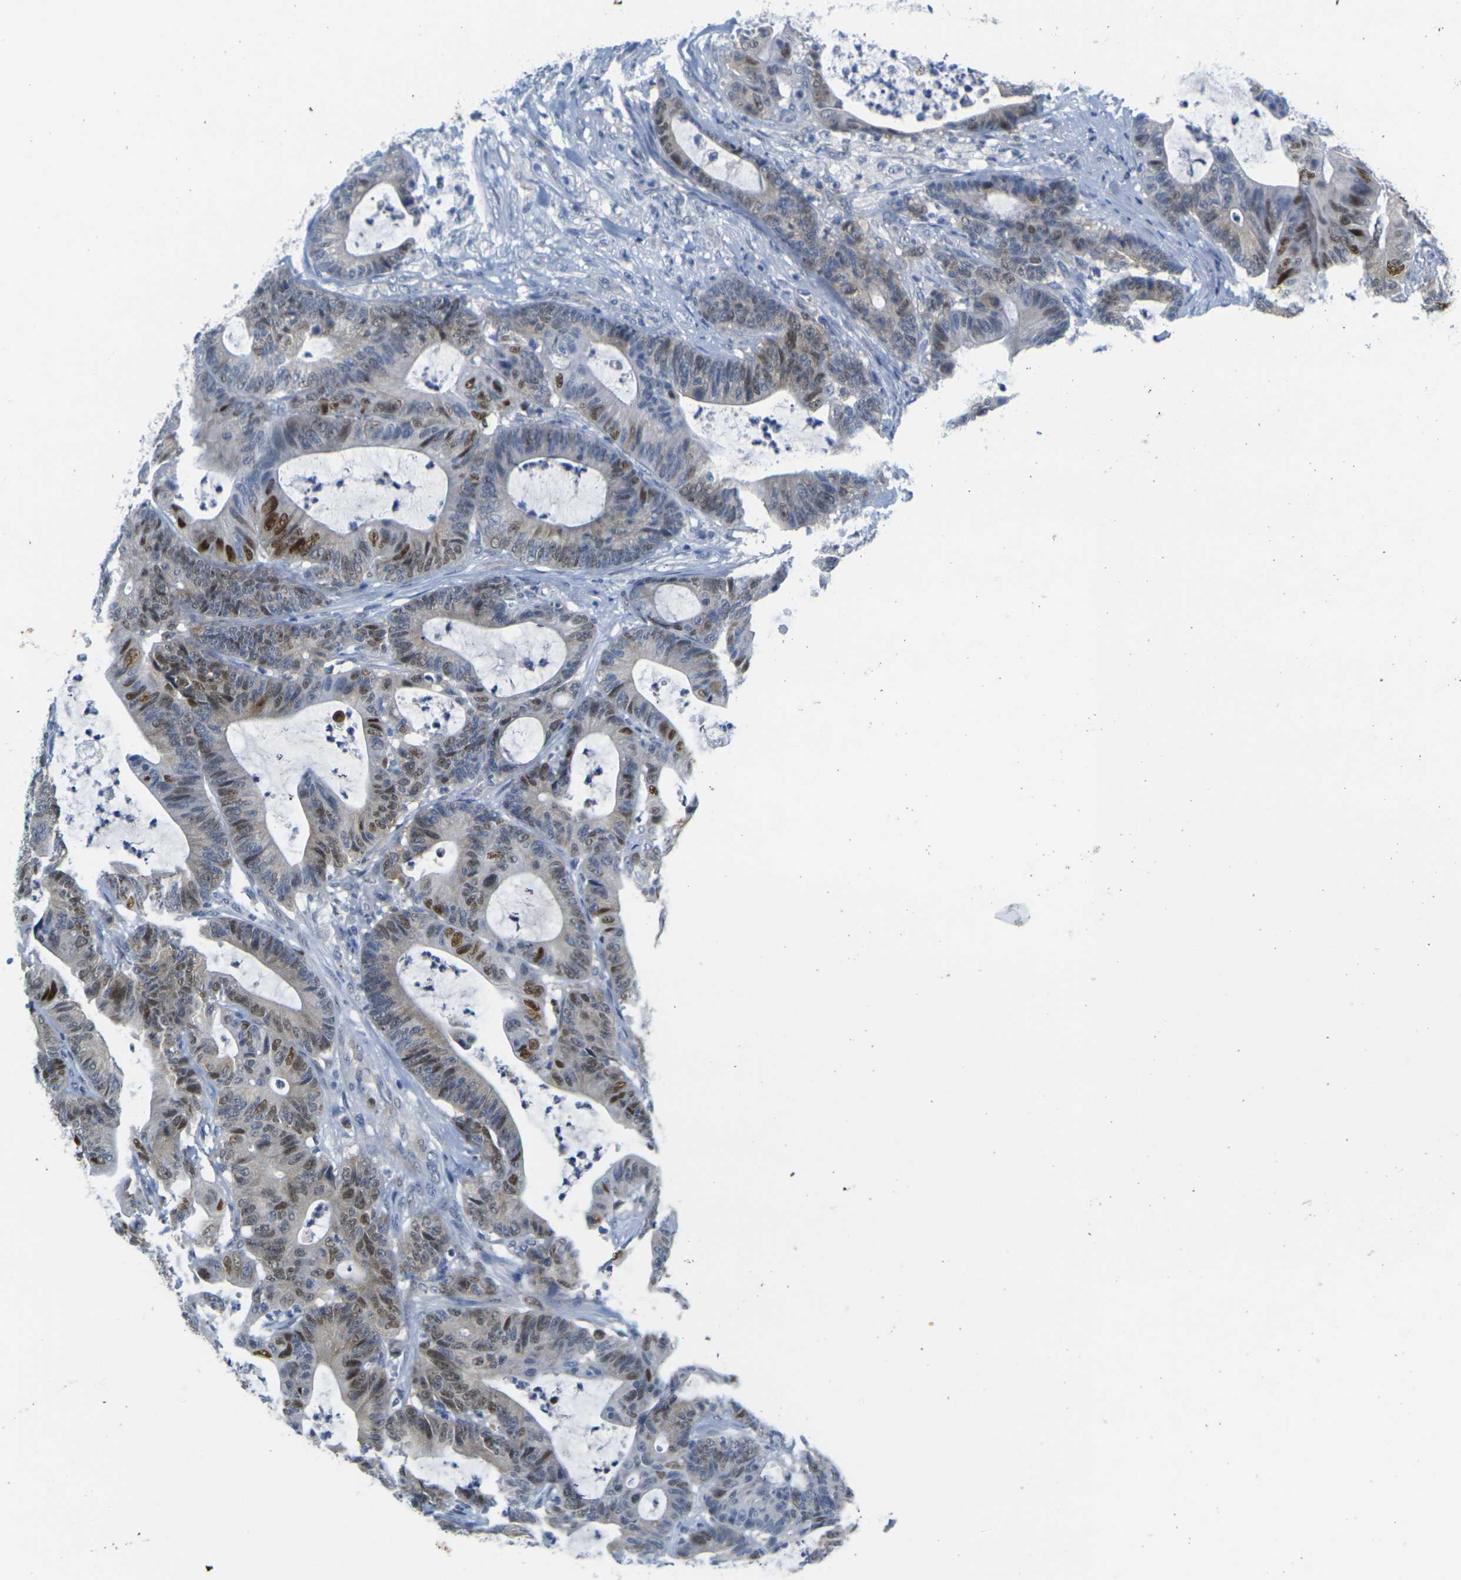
{"staining": {"intensity": "moderate", "quantity": "25%-75%", "location": "nuclear"}, "tissue": "colorectal cancer", "cell_type": "Tumor cells", "image_type": "cancer", "snomed": [{"axis": "morphology", "description": "Adenocarcinoma, NOS"}, {"axis": "topography", "description": "Colon"}], "caption": "Colorectal cancer stained with a protein marker shows moderate staining in tumor cells.", "gene": "CDK2", "patient": {"sex": "female", "age": 84}}